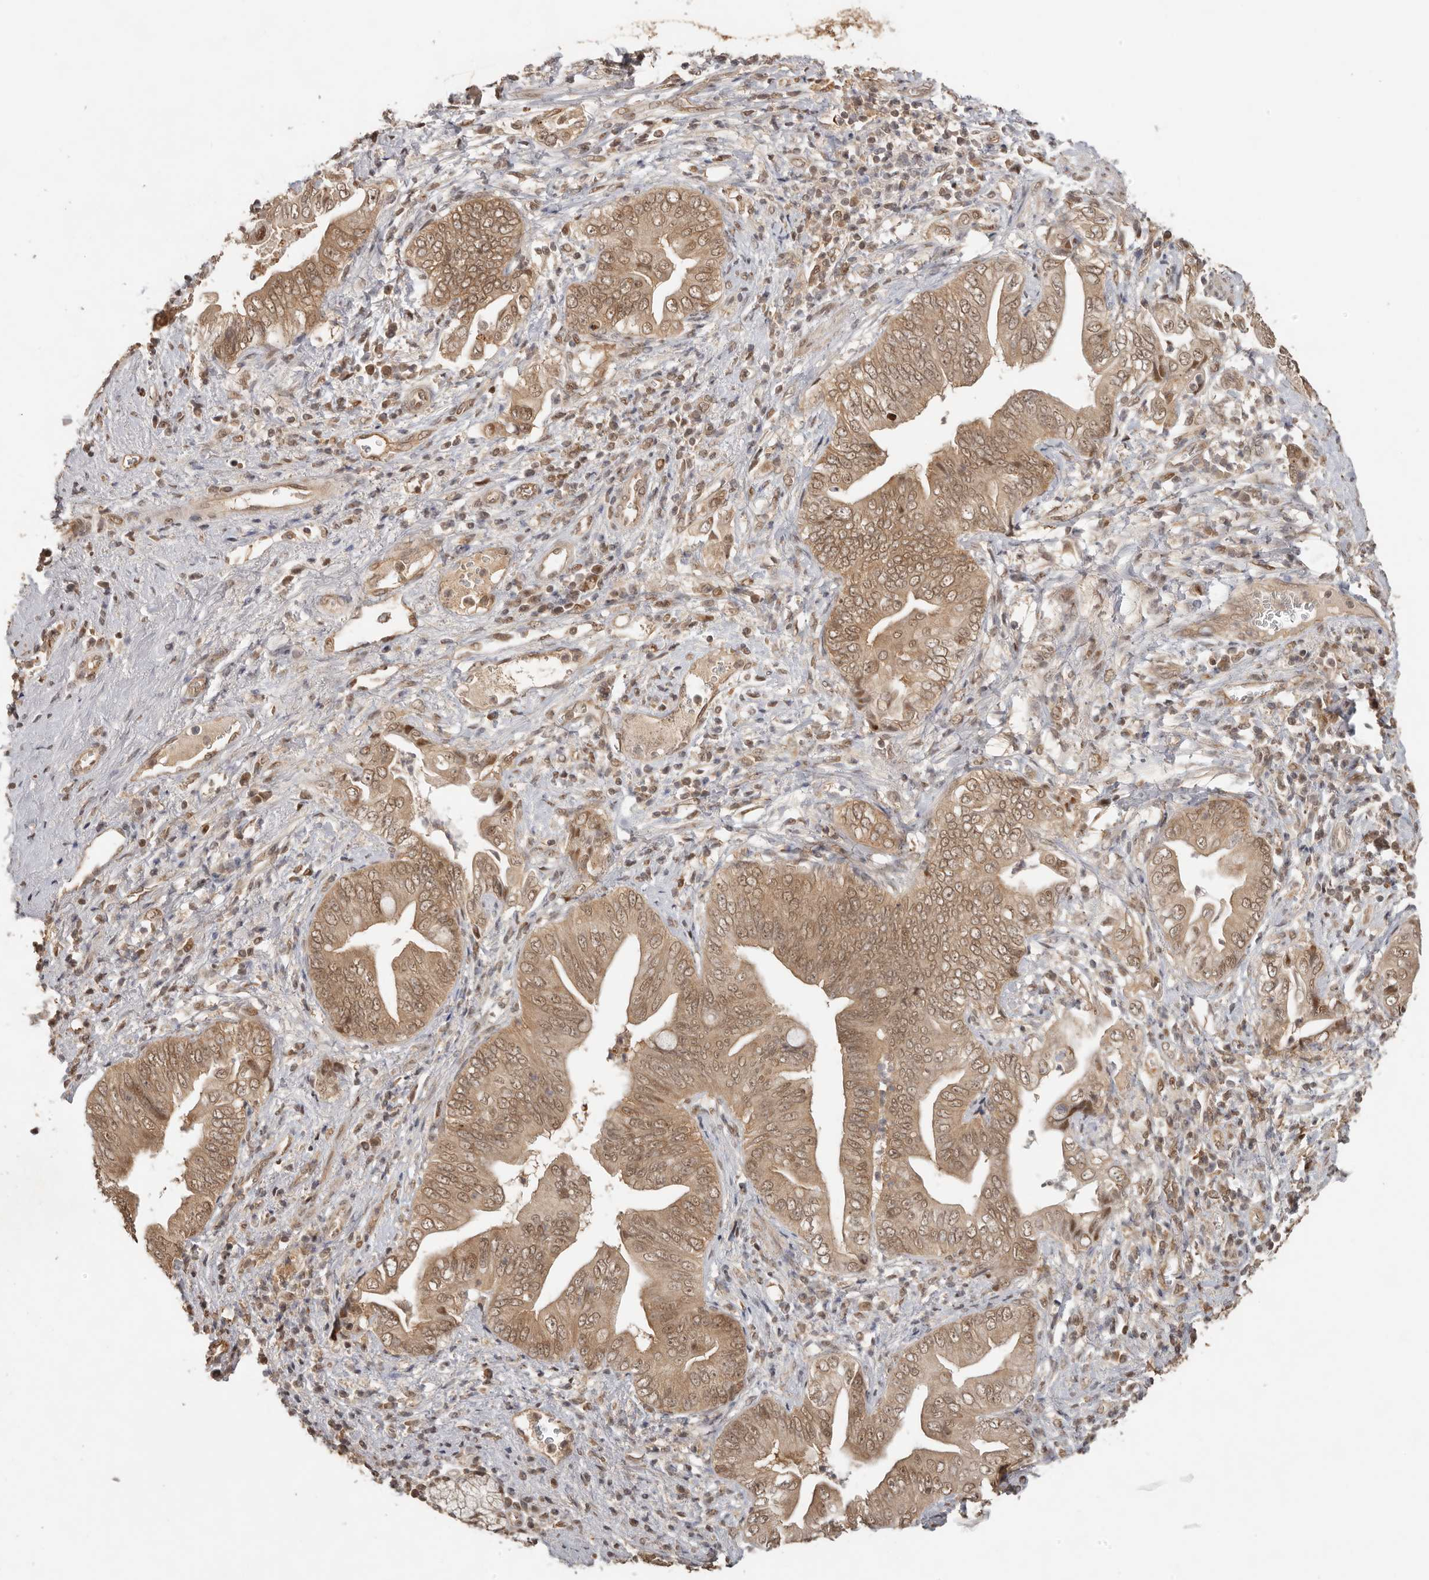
{"staining": {"intensity": "moderate", "quantity": ">75%", "location": "cytoplasmic/membranous,nuclear"}, "tissue": "pancreatic cancer", "cell_type": "Tumor cells", "image_type": "cancer", "snomed": [{"axis": "morphology", "description": "Adenocarcinoma, NOS"}, {"axis": "topography", "description": "Pancreas"}], "caption": "This is a micrograph of IHC staining of pancreatic cancer, which shows moderate positivity in the cytoplasmic/membranous and nuclear of tumor cells.", "gene": "PSMA5", "patient": {"sex": "male", "age": 75}}